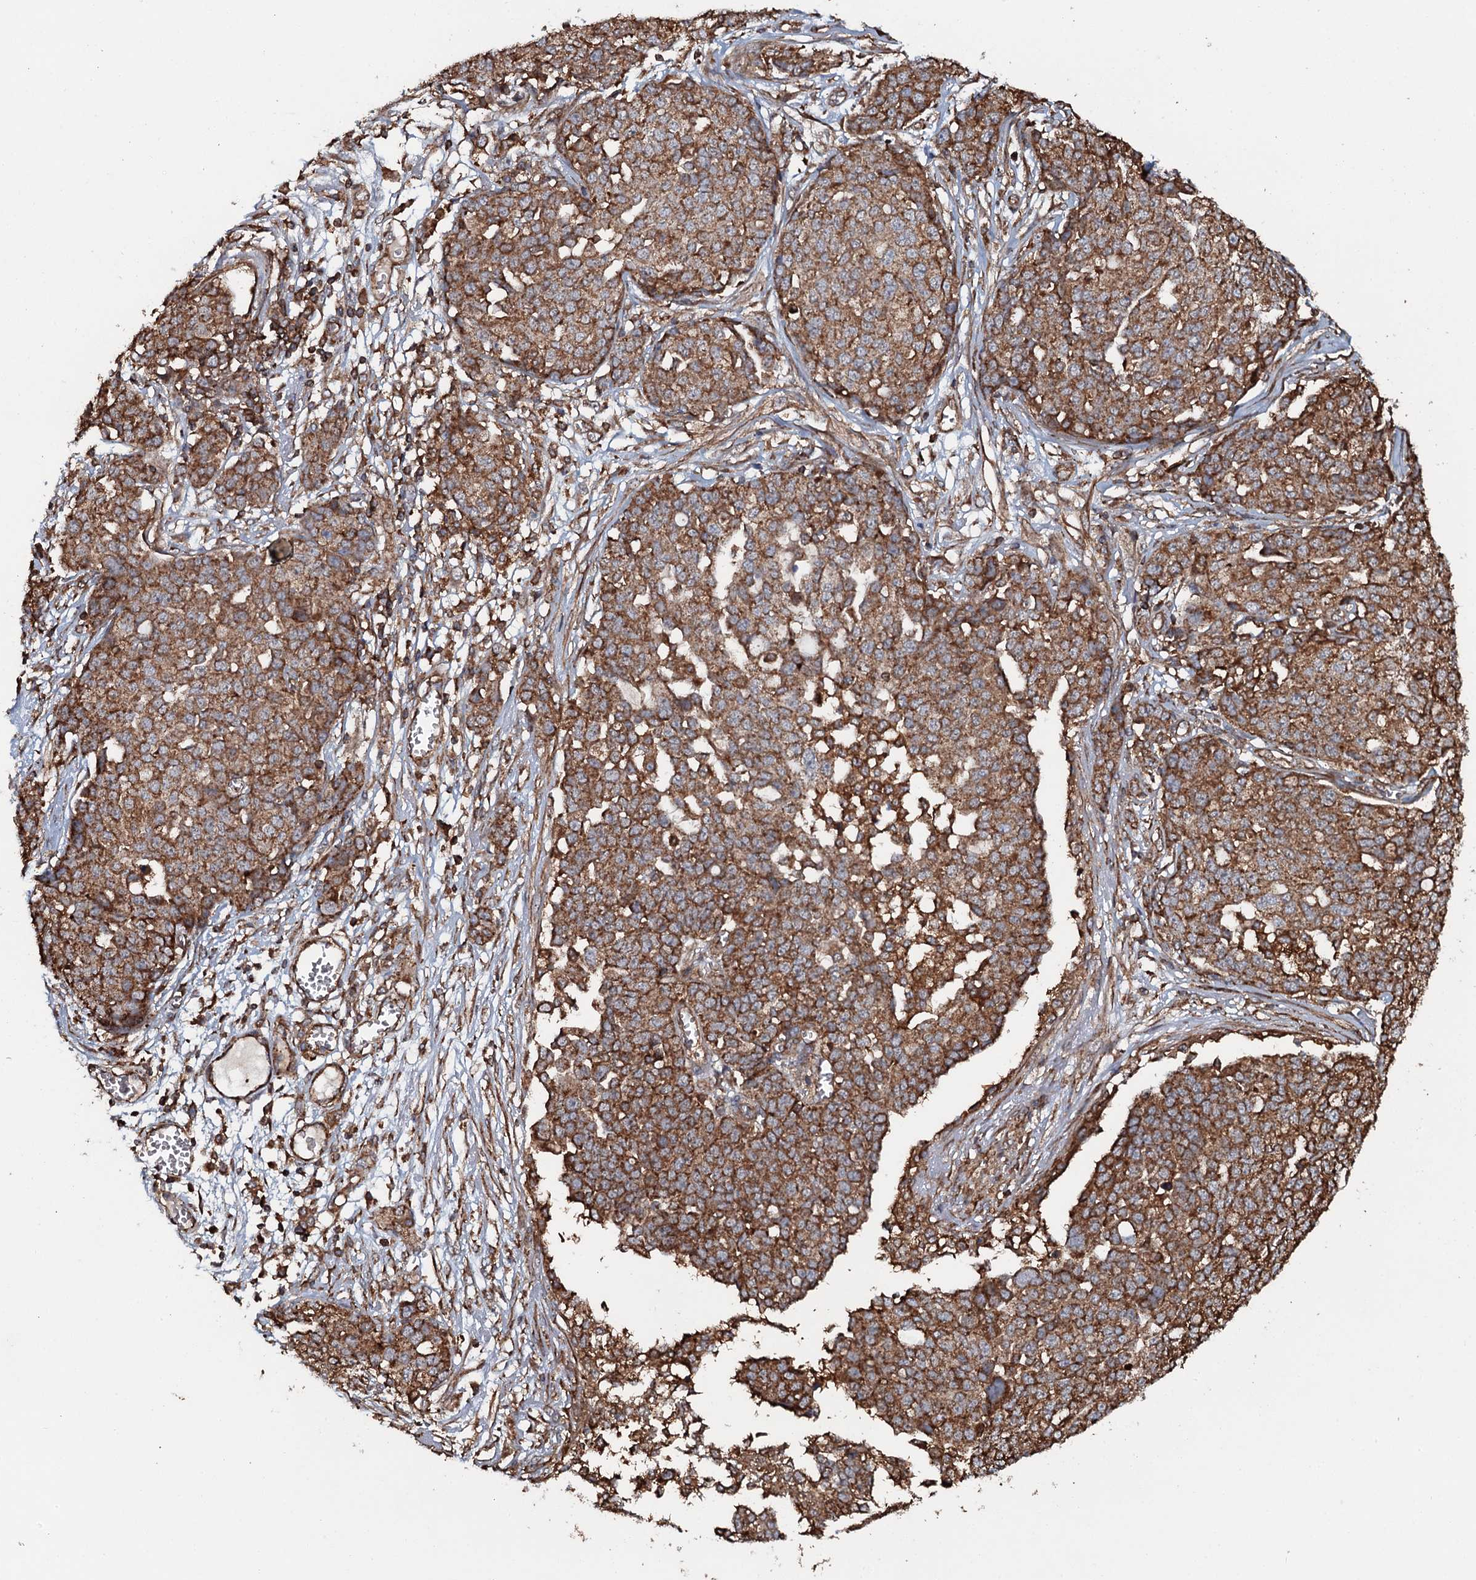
{"staining": {"intensity": "moderate", "quantity": ">75%", "location": "cytoplasmic/membranous"}, "tissue": "ovarian cancer", "cell_type": "Tumor cells", "image_type": "cancer", "snomed": [{"axis": "morphology", "description": "Cystadenocarcinoma, serous, NOS"}, {"axis": "topography", "description": "Soft tissue"}, {"axis": "topography", "description": "Ovary"}], "caption": "Serous cystadenocarcinoma (ovarian) stained with DAB IHC displays medium levels of moderate cytoplasmic/membranous staining in approximately >75% of tumor cells.", "gene": "VWA8", "patient": {"sex": "female", "age": 57}}